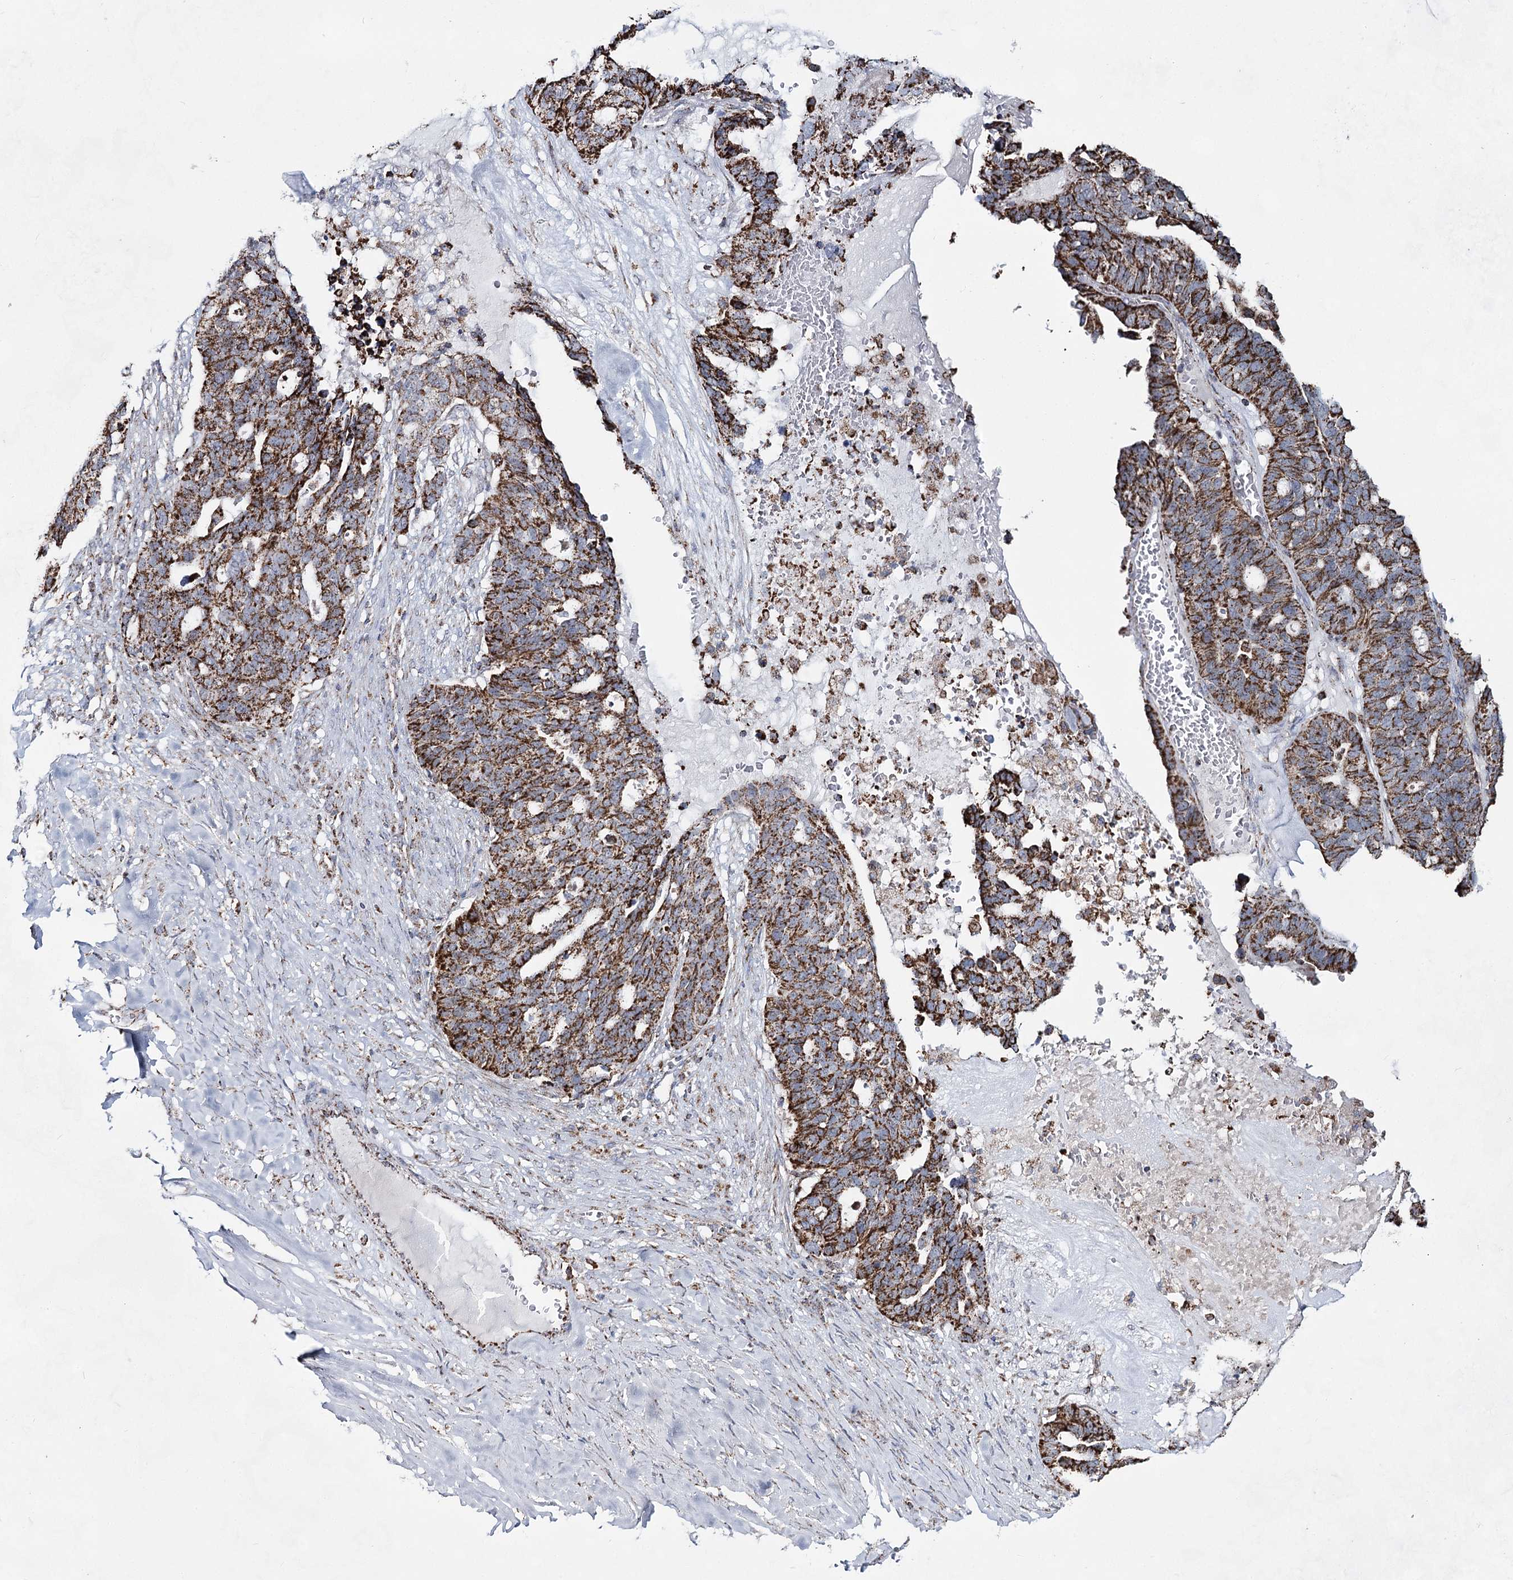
{"staining": {"intensity": "strong", "quantity": ">75%", "location": "cytoplasmic/membranous"}, "tissue": "ovarian cancer", "cell_type": "Tumor cells", "image_type": "cancer", "snomed": [{"axis": "morphology", "description": "Cystadenocarcinoma, serous, NOS"}, {"axis": "topography", "description": "Ovary"}], "caption": "The photomicrograph shows staining of ovarian cancer (serous cystadenocarcinoma), revealing strong cytoplasmic/membranous protein expression (brown color) within tumor cells.", "gene": "CWF19L1", "patient": {"sex": "female", "age": 59}}